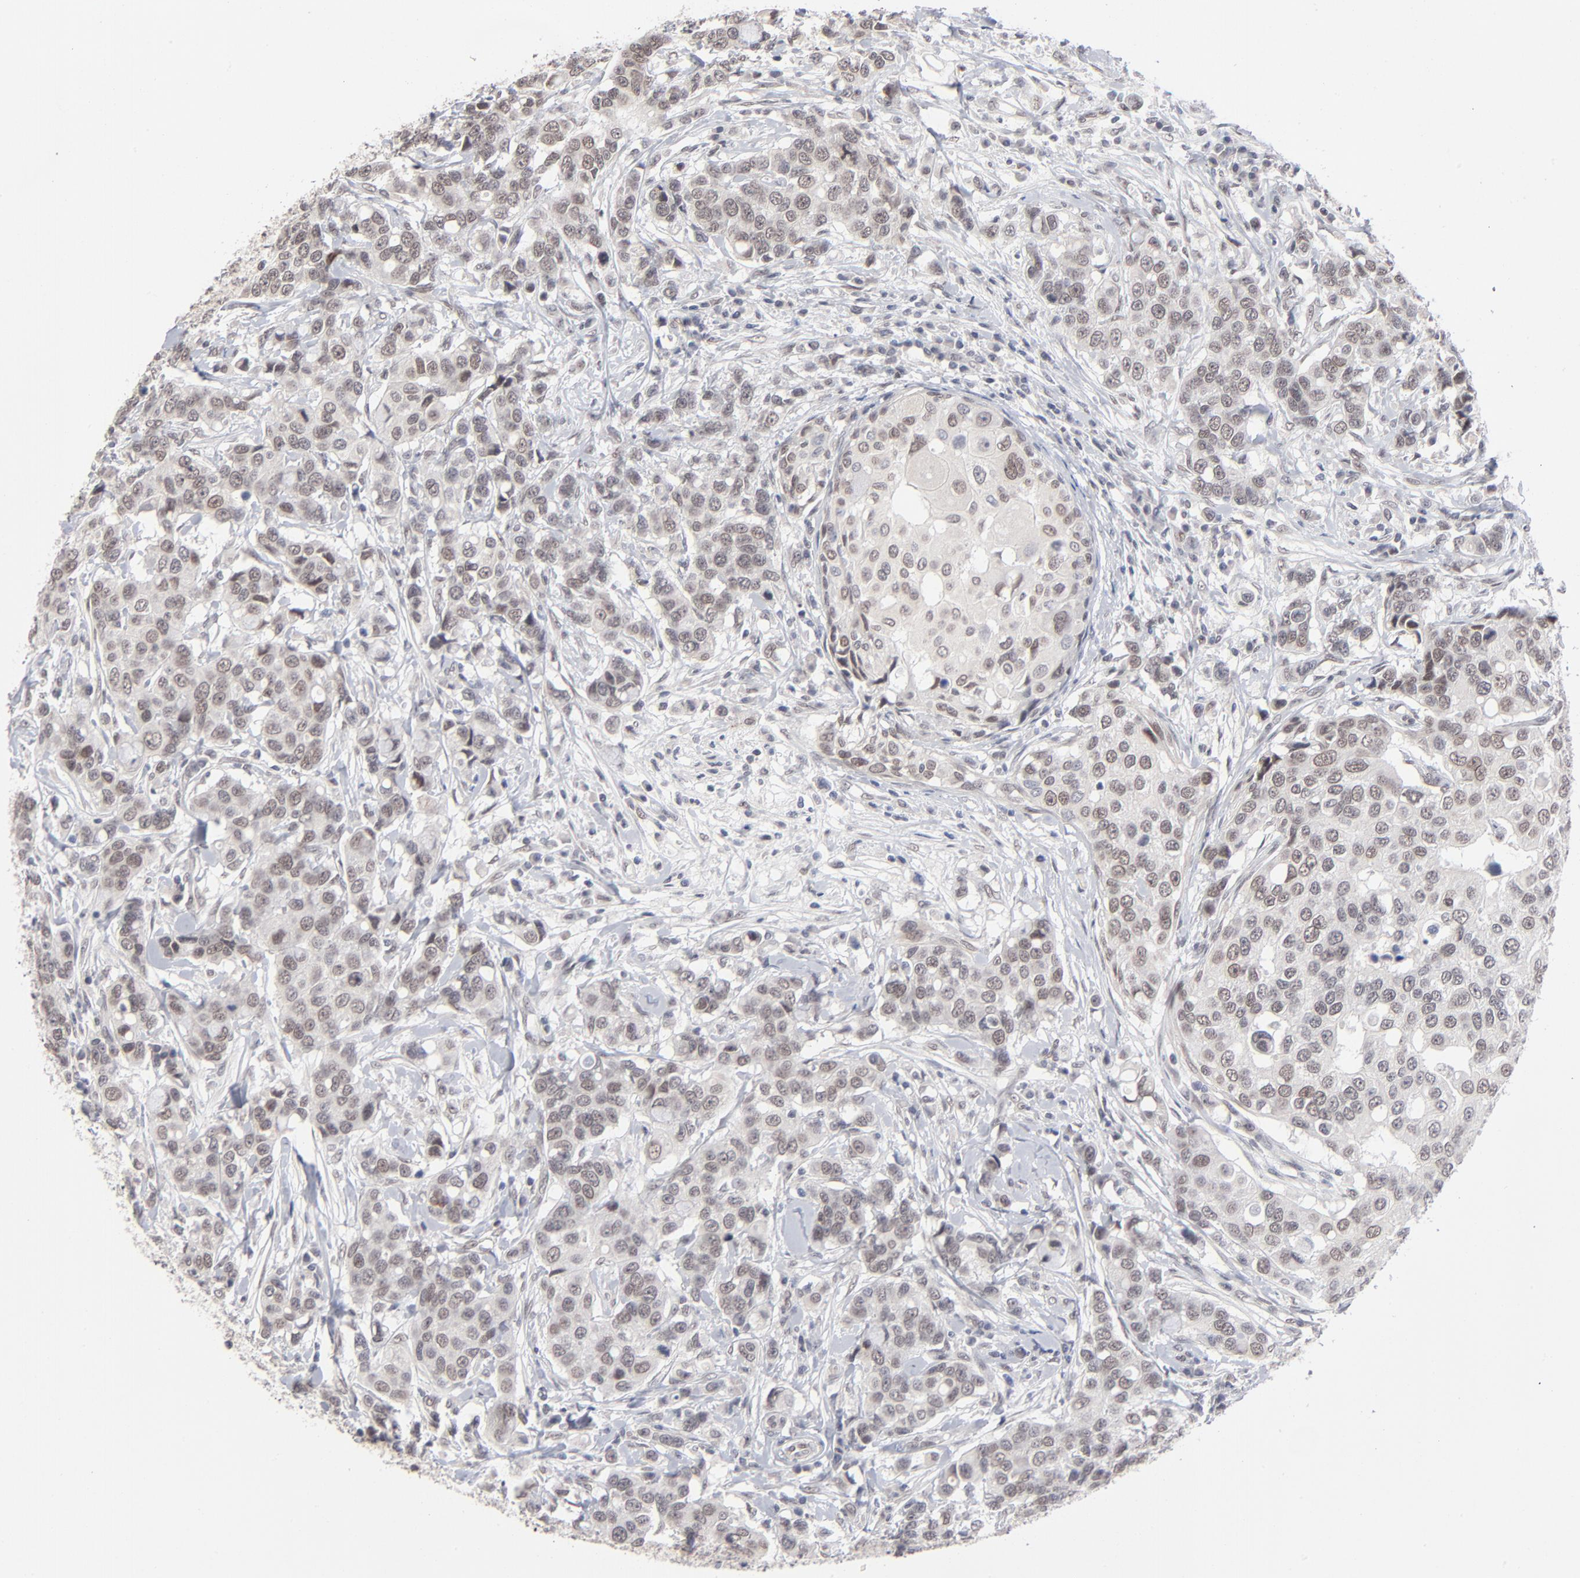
{"staining": {"intensity": "weak", "quantity": "<25%", "location": "nuclear"}, "tissue": "breast cancer", "cell_type": "Tumor cells", "image_type": "cancer", "snomed": [{"axis": "morphology", "description": "Duct carcinoma"}, {"axis": "topography", "description": "Breast"}], "caption": "An image of human breast cancer is negative for staining in tumor cells.", "gene": "MBIP", "patient": {"sex": "female", "age": 27}}